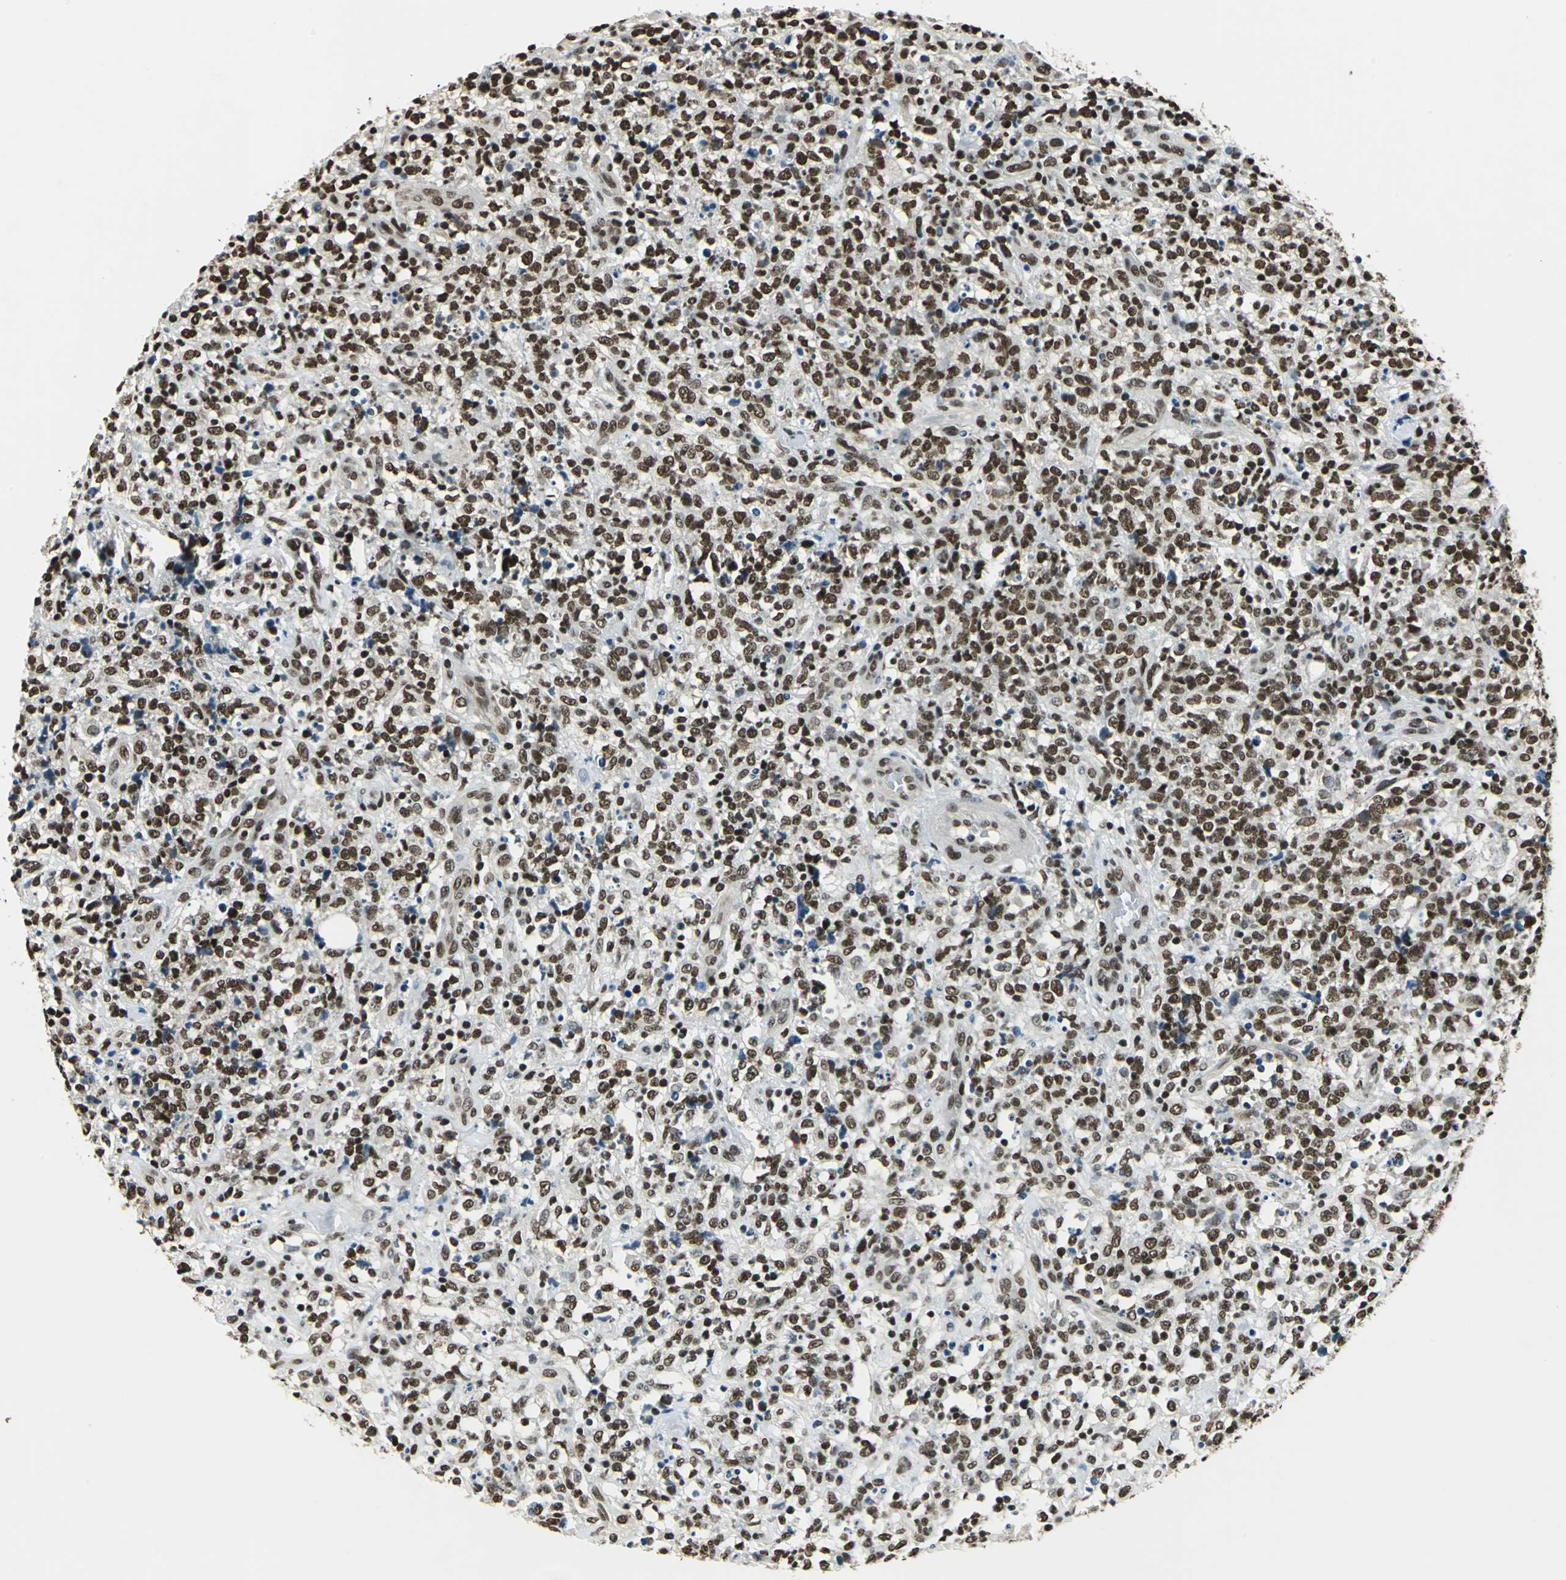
{"staining": {"intensity": "strong", "quantity": ">75%", "location": "nuclear"}, "tissue": "lymphoma", "cell_type": "Tumor cells", "image_type": "cancer", "snomed": [{"axis": "morphology", "description": "Malignant lymphoma, non-Hodgkin's type, High grade"}, {"axis": "topography", "description": "Lymph node"}], "caption": "Immunohistochemistry (IHC) histopathology image of neoplastic tissue: malignant lymphoma, non-Hodgkin's type (high-grade) stained using immunohistochemistry (IHC) displays high levels of strong protein expression localized specifically in the nuclear of tumor cells, appearing as a nuclear brown color.", "gene": "RBM14", "patient": {"sex": "female", "age": 73}}